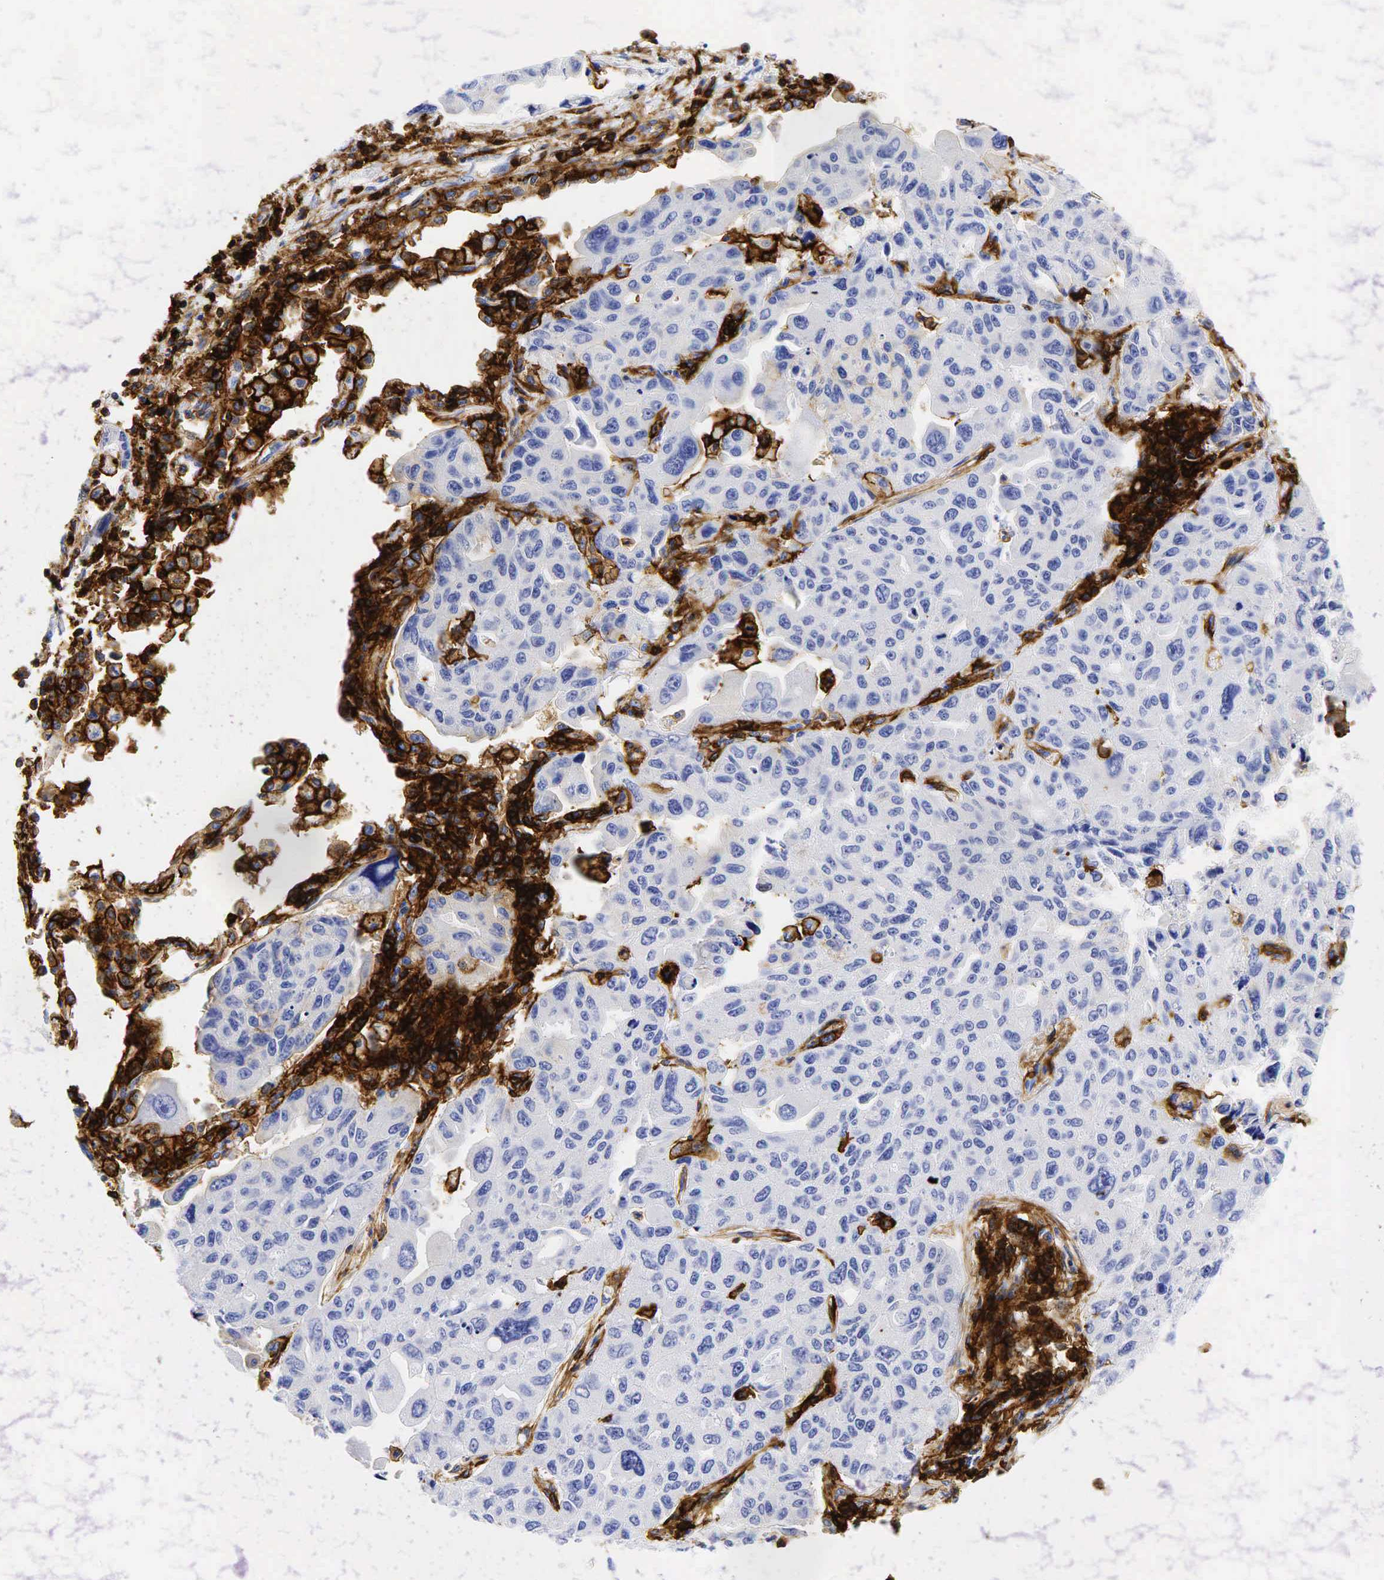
{"staining": {"intensity": "negative", "quantity": "none", "location": "none"}, "tissue": "lung cancer", "cell_type": "Tumor cells", "image_type": "cancer", "snomed": [{"axis": "morphology", "description": "Adenocarcinoma, NOS"}, {"axis": "topography", "description": "Lung"}], "caption": "The micrograph exhibits no staining of tumor cells in adenocarcinoma (lung).", "gene": "CD44", "patient": {"sex": "male", "age": 64}}